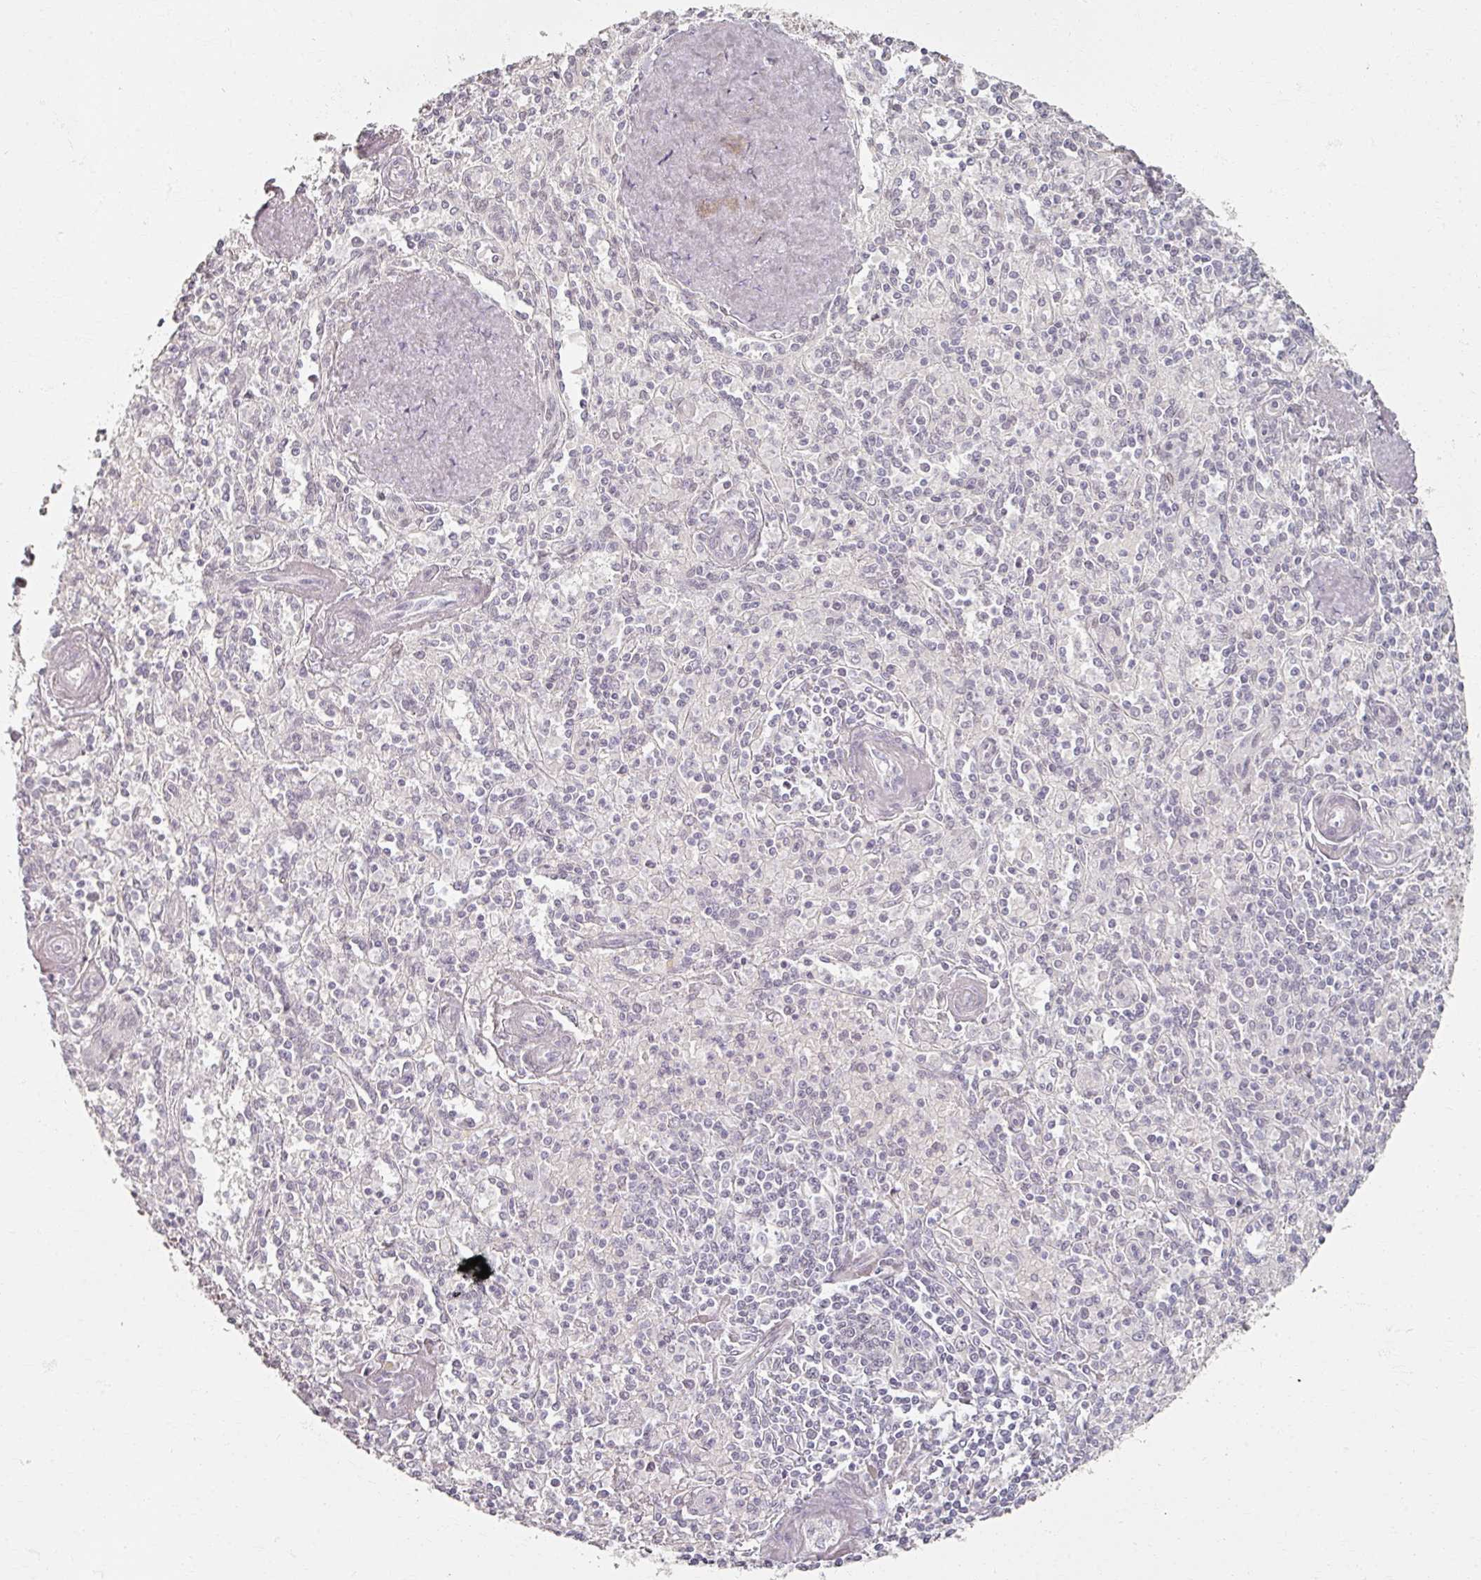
{"staining": {"intensity": "weak", "quantity": "<25%", "location": "nuclear"}, "tissue": "spleen", "cell_type": "Cells in red pulp", "image_type": "normal", "snomed": [{"axis": "morphology", "description": "Normal tissue, NOS"}, {"axis": "topography", "description": "Spleen"}], "caption": "High magnification brightfield microscopy of unremarkable spleen stained with DAB (brown) and counterstained with hematoxylin (blue): cells in red pulp show no significant positivity.", "gene": "RIPOR3", "patient": {"sex": "female", "age": 70}}